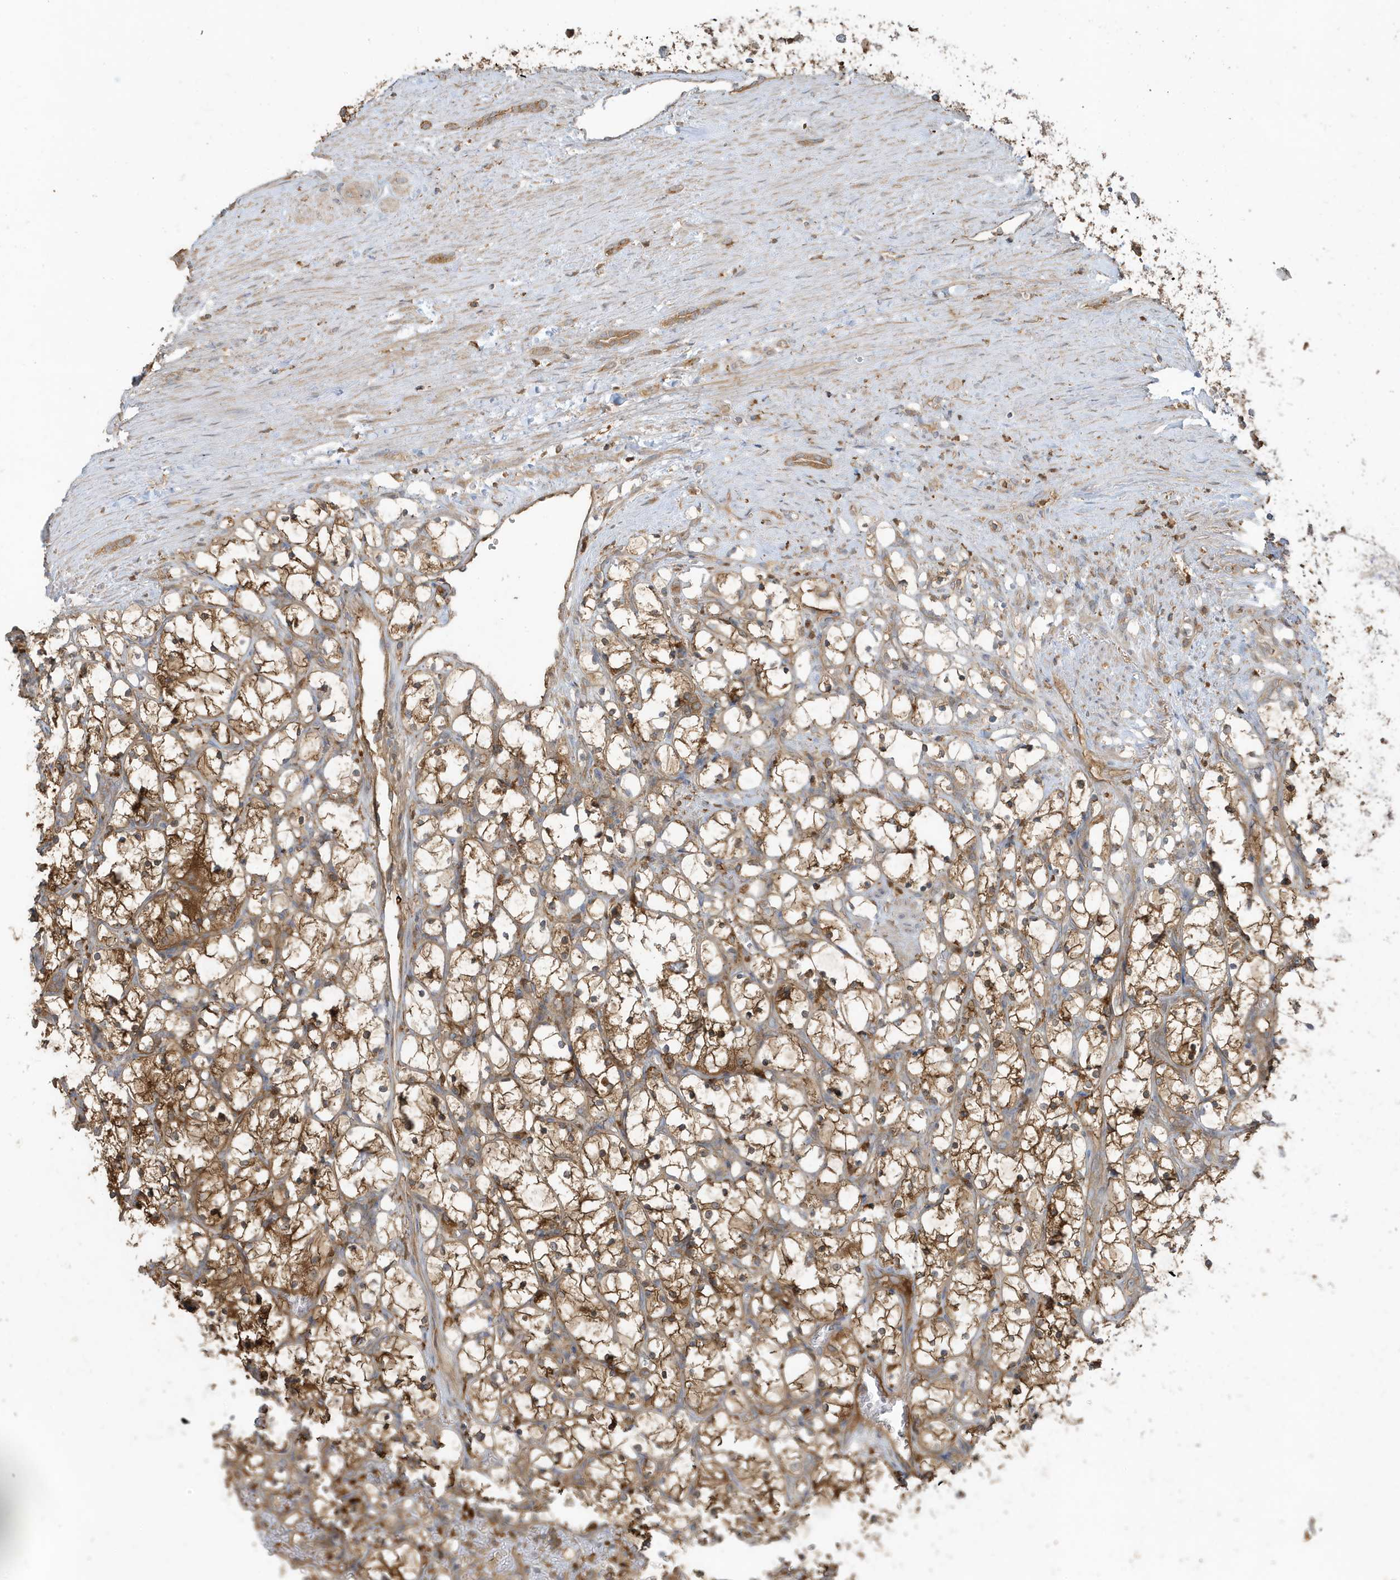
{"staining": {"intensity": "moderate", "quantity": ">75%", "location": "cytoplasmic/membranous"}, "tissue": "renal cancer", "cell_type": "Tumor cells", "image_type": "cancer", "snomed": [{"axis": "morphology", "description": "Adenocarcinoma, NOS"}, {"axis": "topography", "description": "Kidney"}], "caption": "Immunohistochemical staining of renal cancer shows moderate cytoplasmic/membranous protein expression in approximately >75% of tumor cells.", "gene": "ABTB1", "patient": {"sex": "female", "age": 69}}